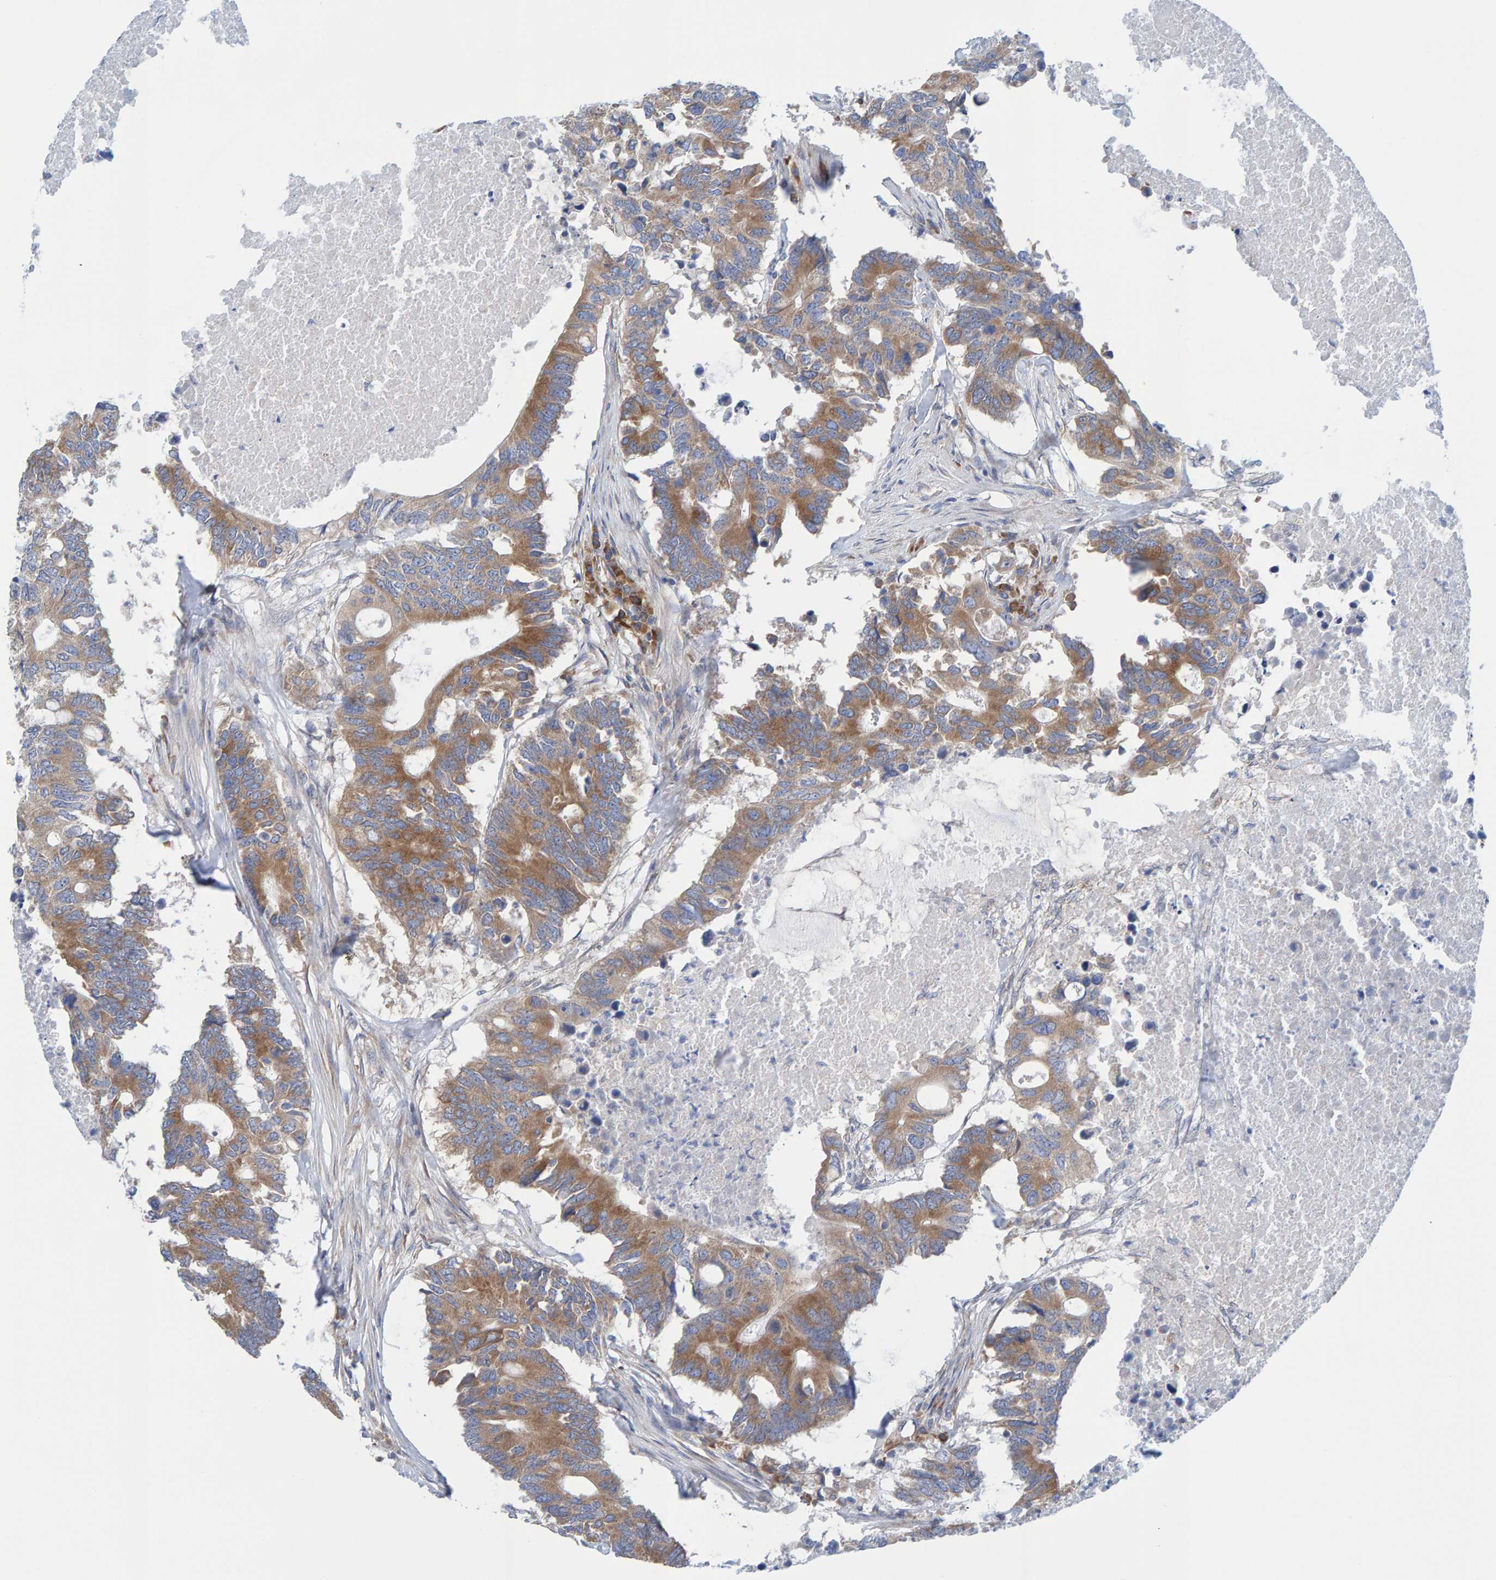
{"staining": {"intensity": "moderate", "quantity": ">75%", "location": "cytoplasmic/membranous"}, "tissue": "colorectal cancer", "cell_type": "Tumor cells", "image_type": "cancer", "snomed": [{"axis": "morphology", "description": "Adenocarcinoma, NOS"}, {"axis": "topography", "description": "Colon"}], "caption": "There is medium levels of moderate cytoplasmic/membranous positivity in tumor cells of colorectal adenocarcinoma, as demonstrated by immunohistochemical staining (brown color).", "gene": "CDK5RAP3", "patient": {"sex": "male", "age": 71}}